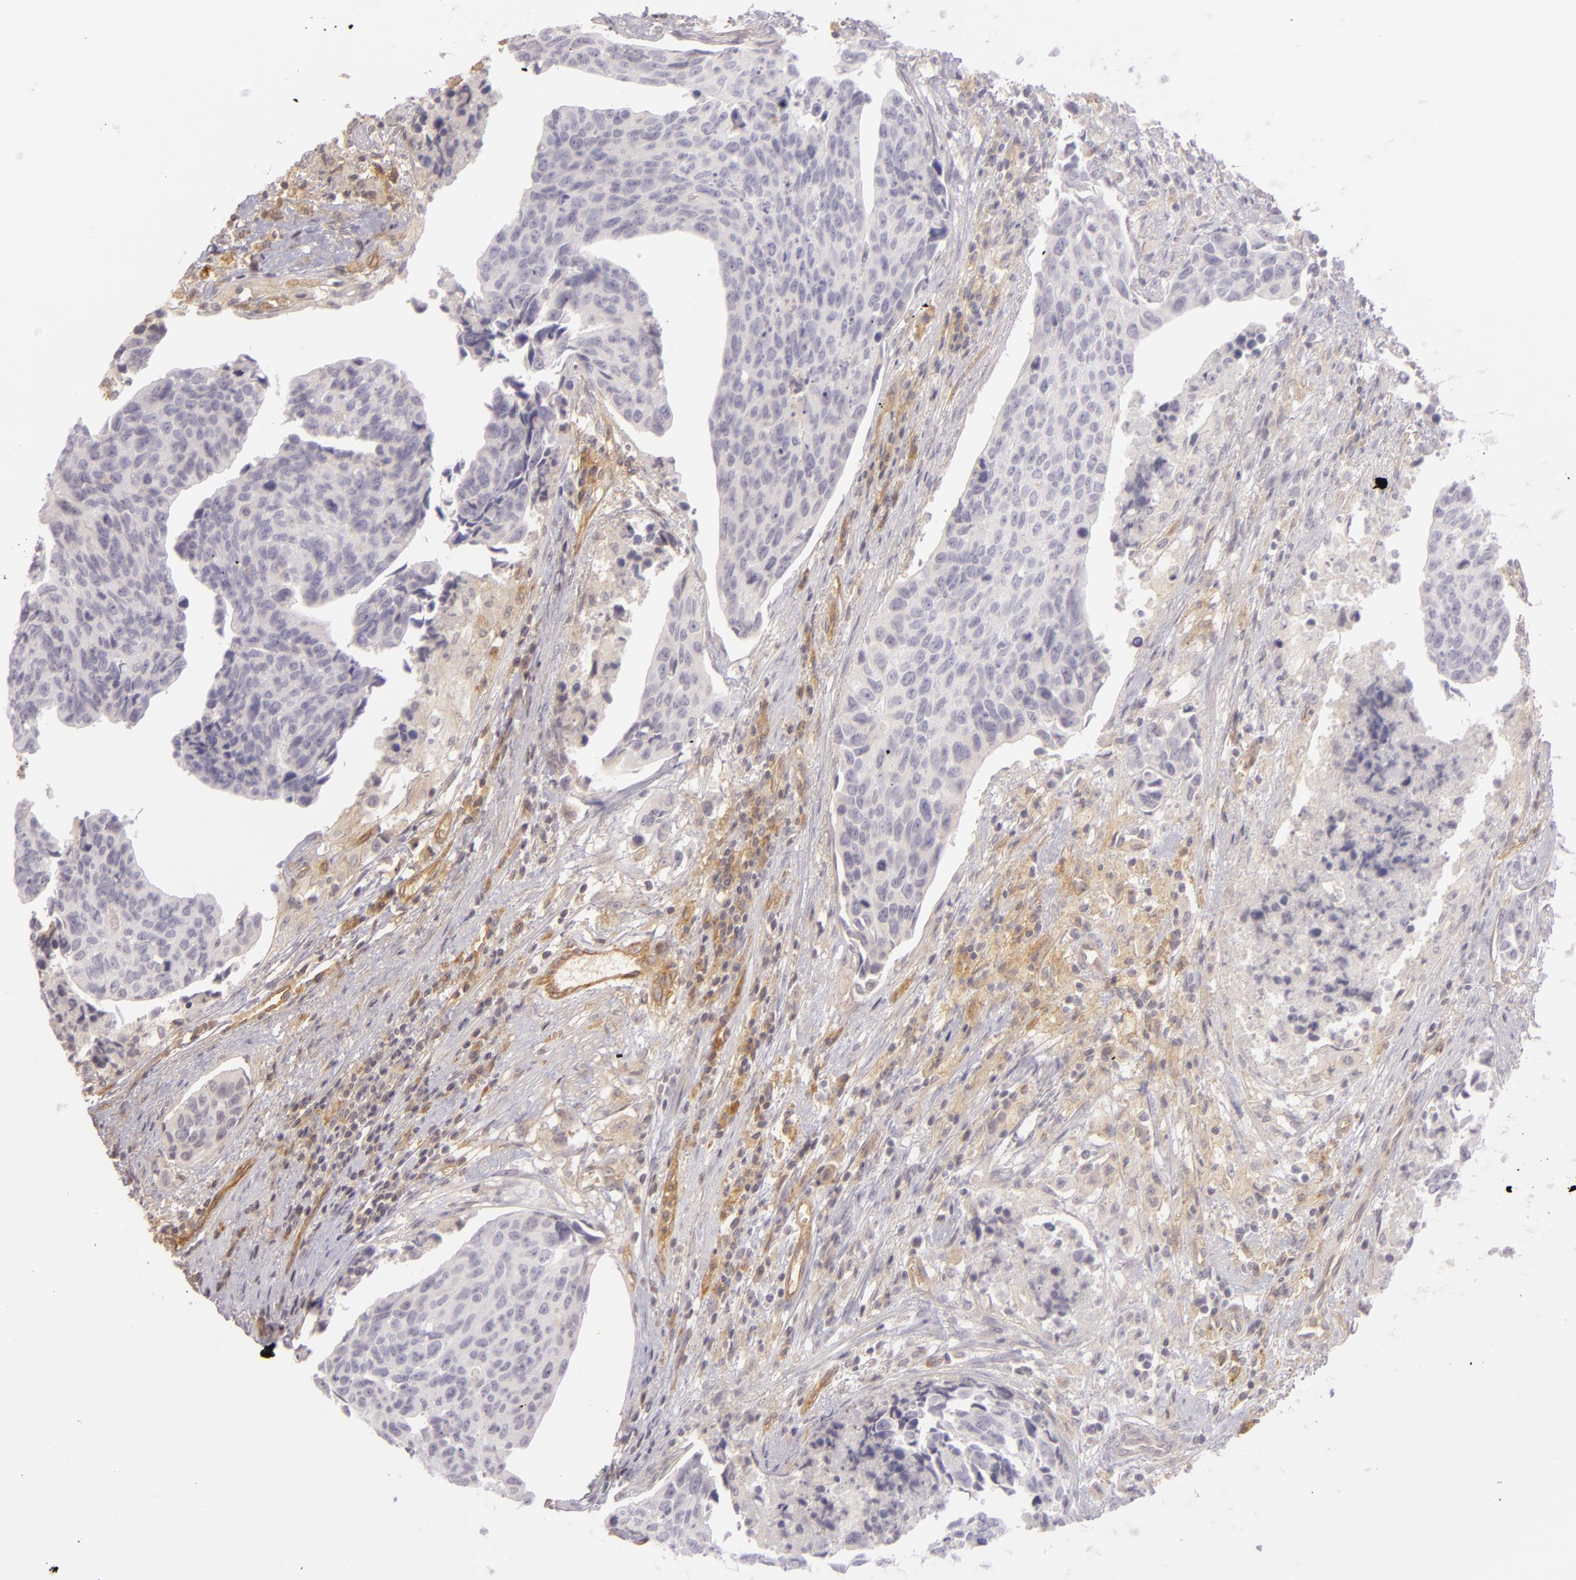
{"staining": {"intensity": "negative", "quantity": "none", "location": "none"}, "tissue": "urothelial cancer", "cell_type": "Tumor cells", "image_type": "cancer", "snomed": [{"axis": "morphology", "description": "Urothelial carcinoma, High grade"}, {"axis": "topography", "description": "Urinary bladder"}], "caption": "Tumor cells are negative for protein expression in human urothelial carcinoma (high-grade).", "gene": "CD59", "patient": {"sex": "male", "age": 81}}